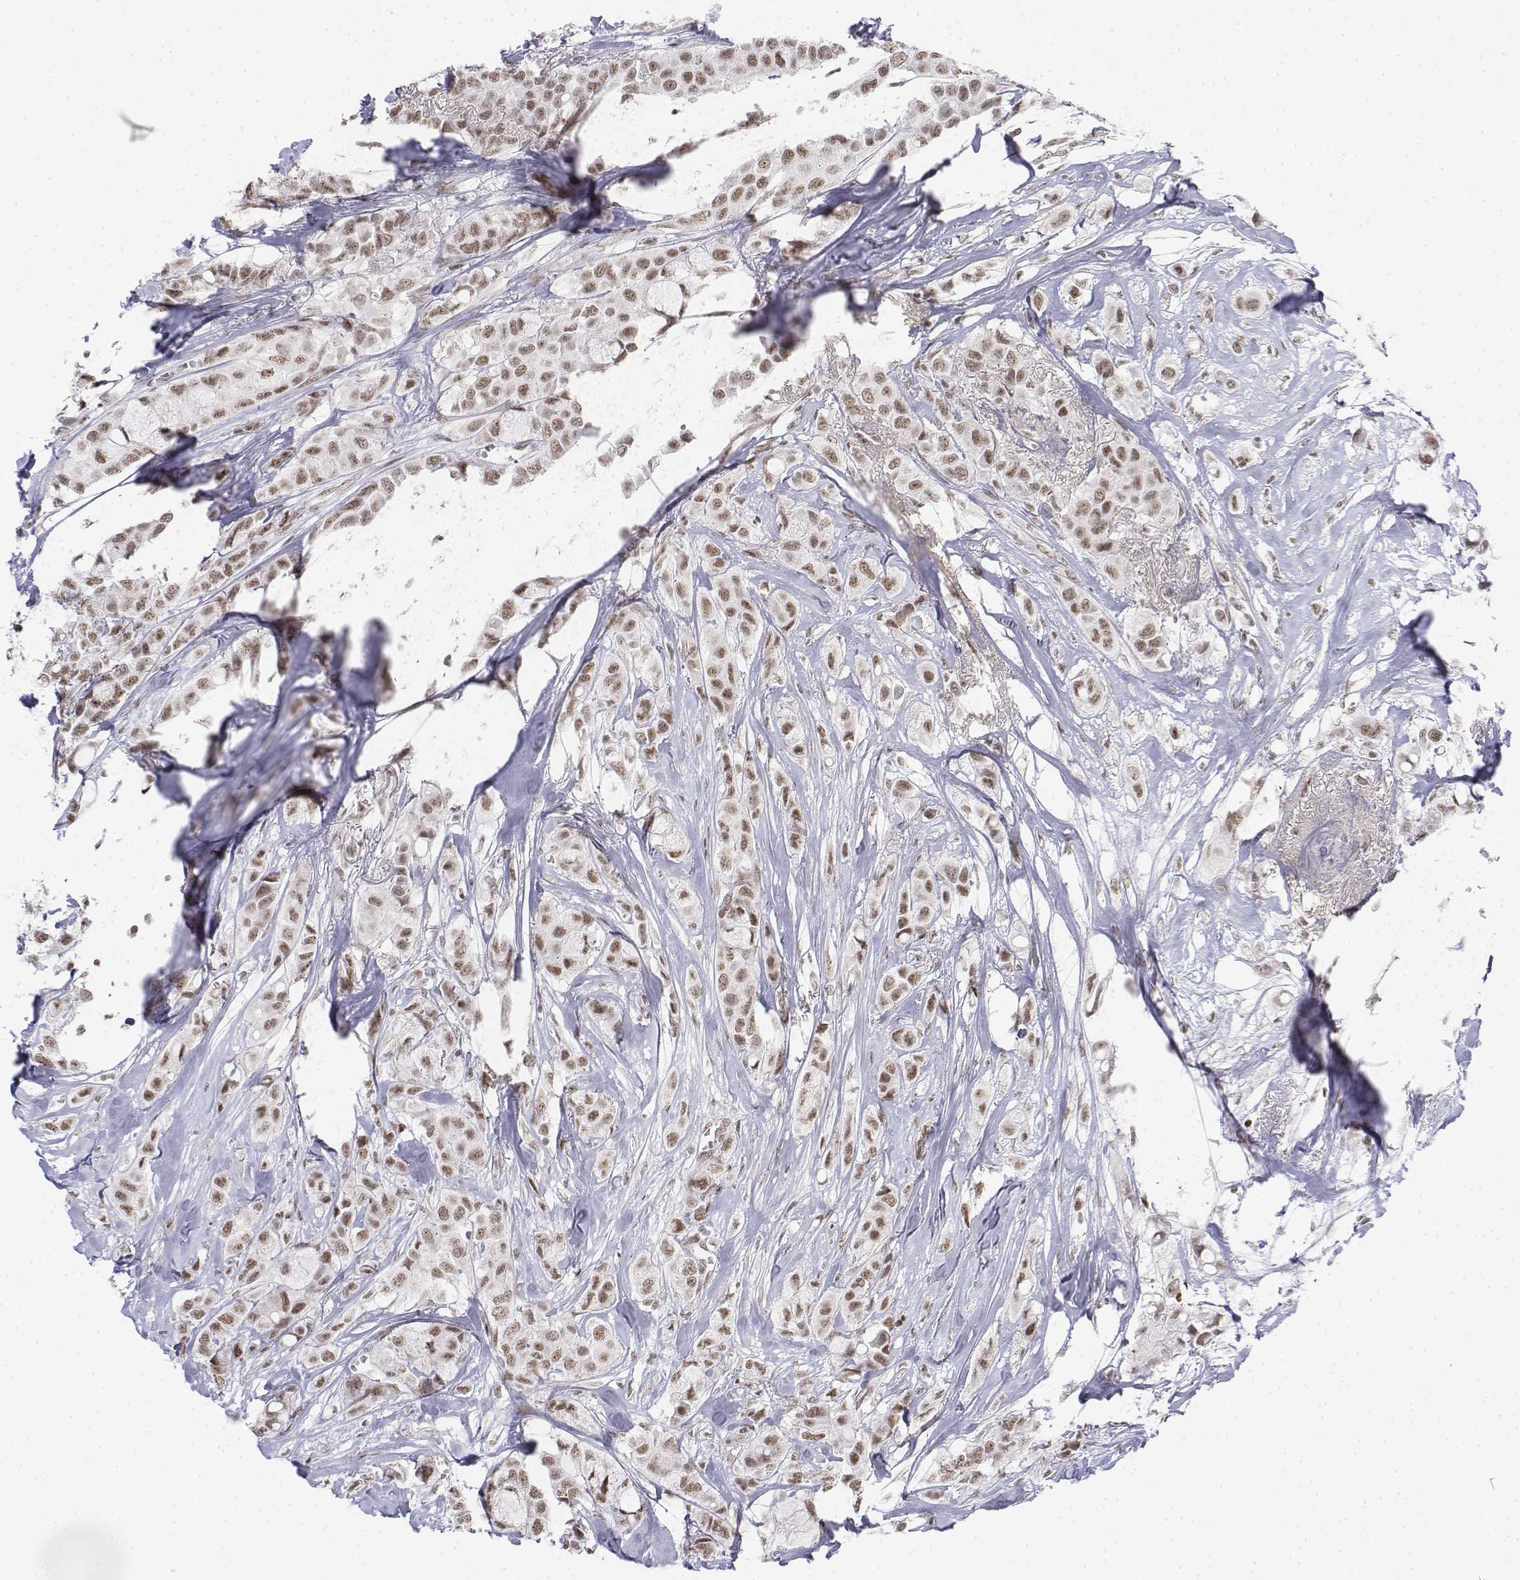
{"staining": {"intensity": "weak", "quantity": ">75%", "location": "nuclear"}, "tissue": "breast cancer", "cell_type": "Tumor cells", "image_type": "cancer", "snomed": [{"axis": "morphology", "description": "Duct carcinoma"}, {"axis": "topography", "description": "Breast"}], "caption": "Breast cancer stained for a protein (brown) reveals weak nuclear positive staining in approximately >75% of tumor cells.", "gene": "SETD1A", "patient": {"sex": "female", "age": 85}}